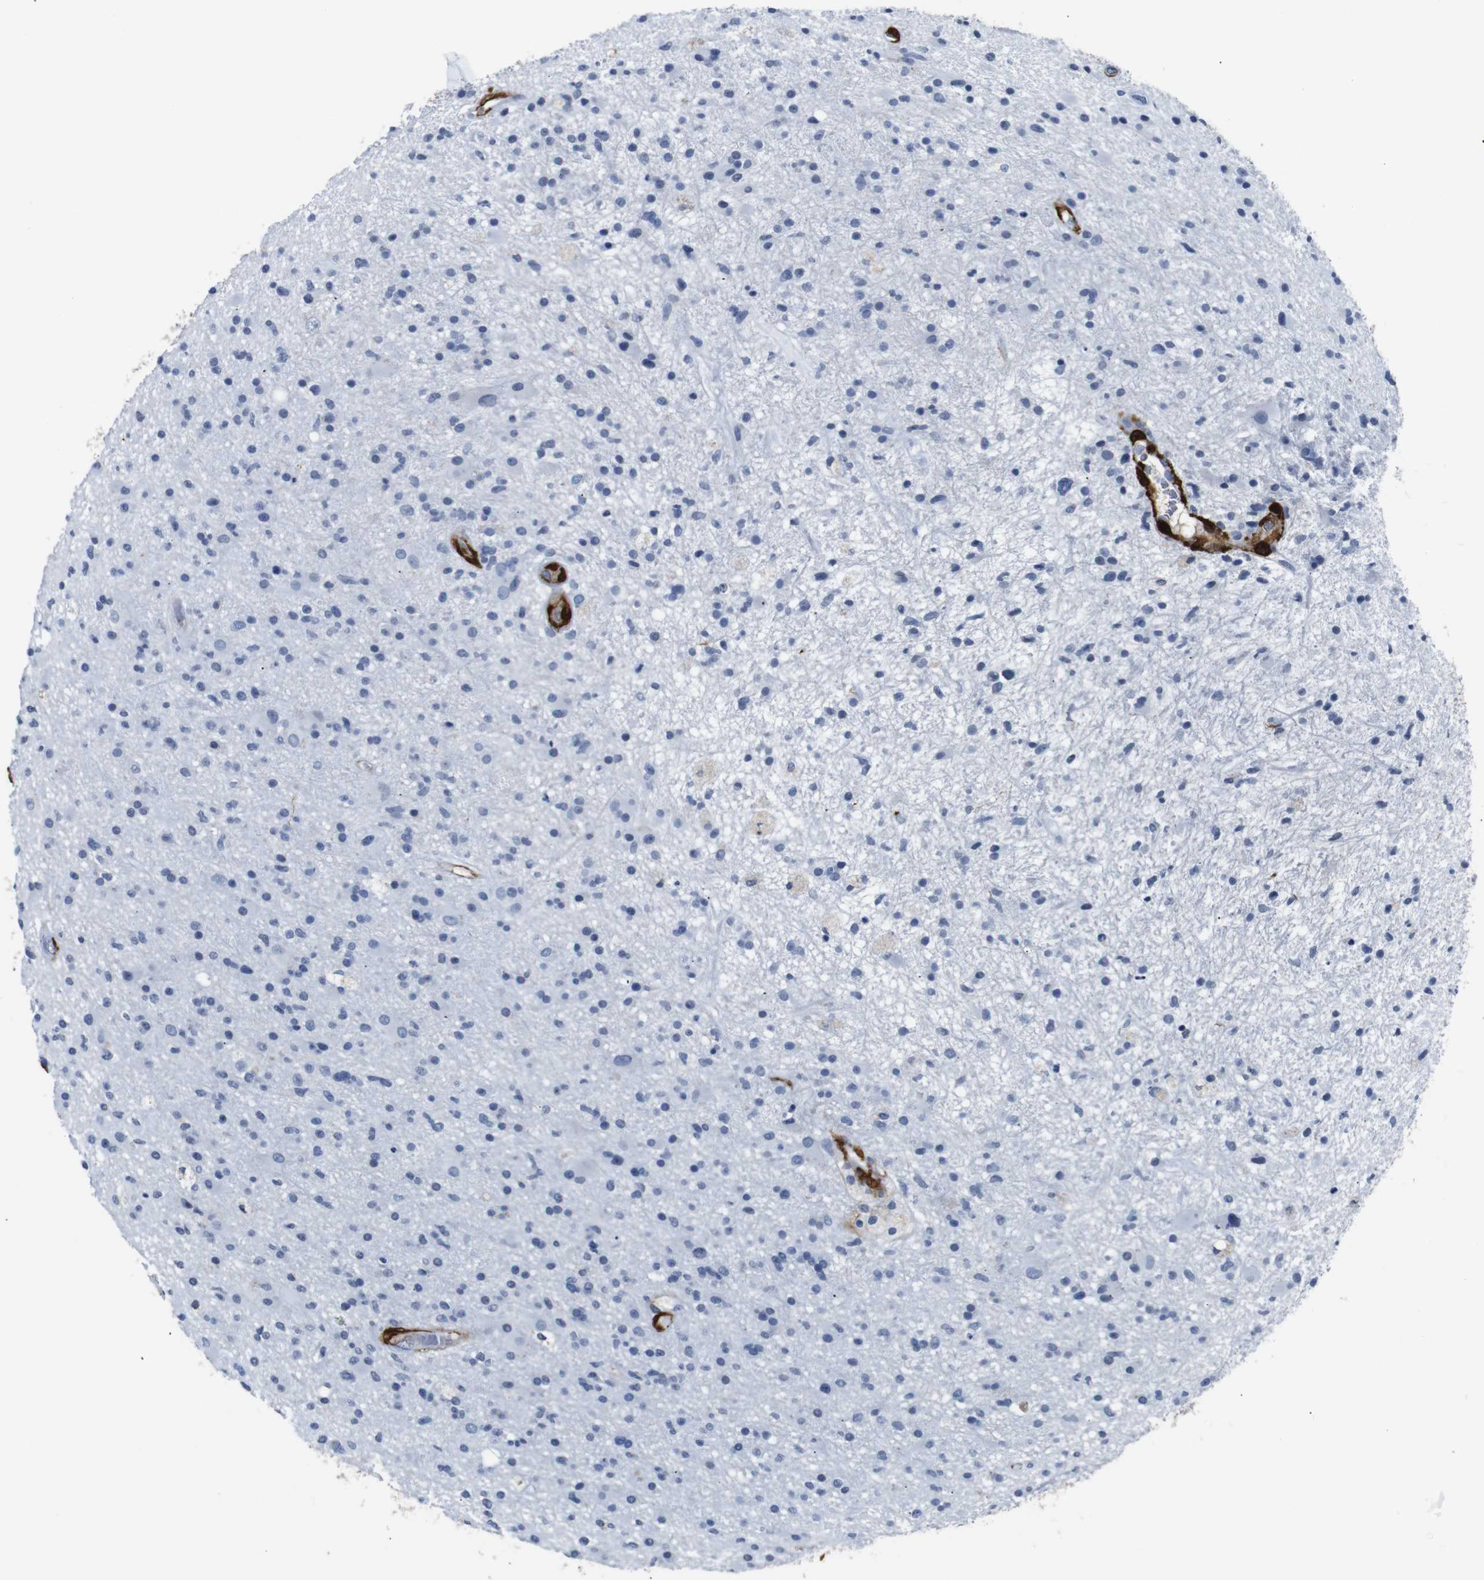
{"staining": {"intensity": "negative", "quantity": "none", "location": "none"}, "tissue": "glioma", "cell_type": "Tumor cells", "image_type": "cancer", "snomed": [{"axis": "morphology", "description": "Glioma, malignant, High grade"}, {"axis": "topography", "description": "Brain"}], "caption": "High magnification brightfield microscopy of malignant glioma (high-grade) stained with DAB (brown) and counterstained with hematoxylin (blue): tumor cells show no significant positivity.", "gene": "ACTA2", "patient": {"sex": "male", "age": 33}}